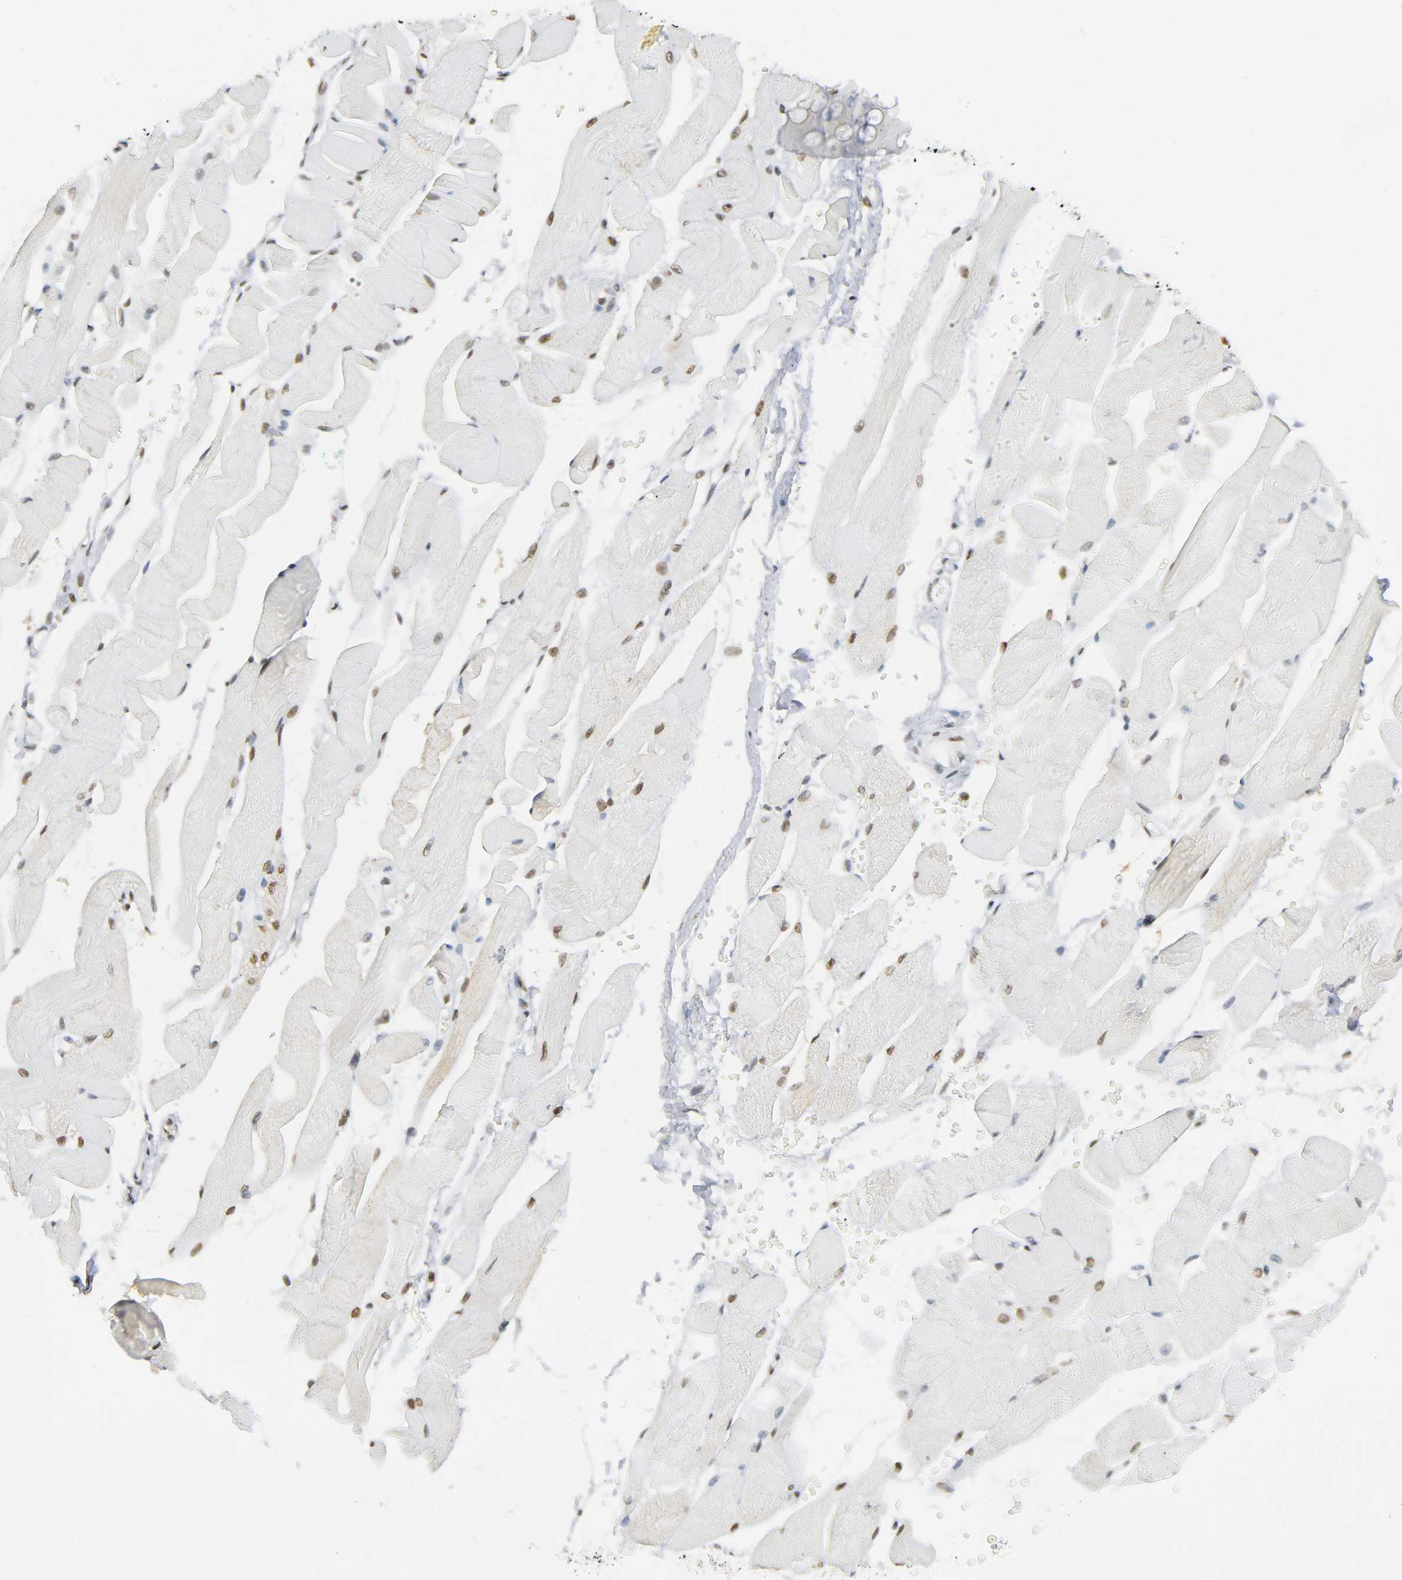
{"staining": {"intensity": "strong", "quantity": ">75%", "location": "nuclear"}, "tissue": "skeletal muscle", "cell_type": "Myocytes", "image_type": "normal", "snomed": [{"axis": "morphology", "description": "Normal tissue, NOS"}, {"axis": "topography", "description": "Skeletal muscle"}, {"axis": "topography", "description": "Peripheral nerve tissue"}], "caption": "Immunohistochemistry micrograph of unremarkable skeletal muscle stained for a protein (brown), which reveals high levels of strong nuclear staining in about >75% of myocytes.", "gene": "SUMO1", "patient": {"sex": "female", "age": 84}}